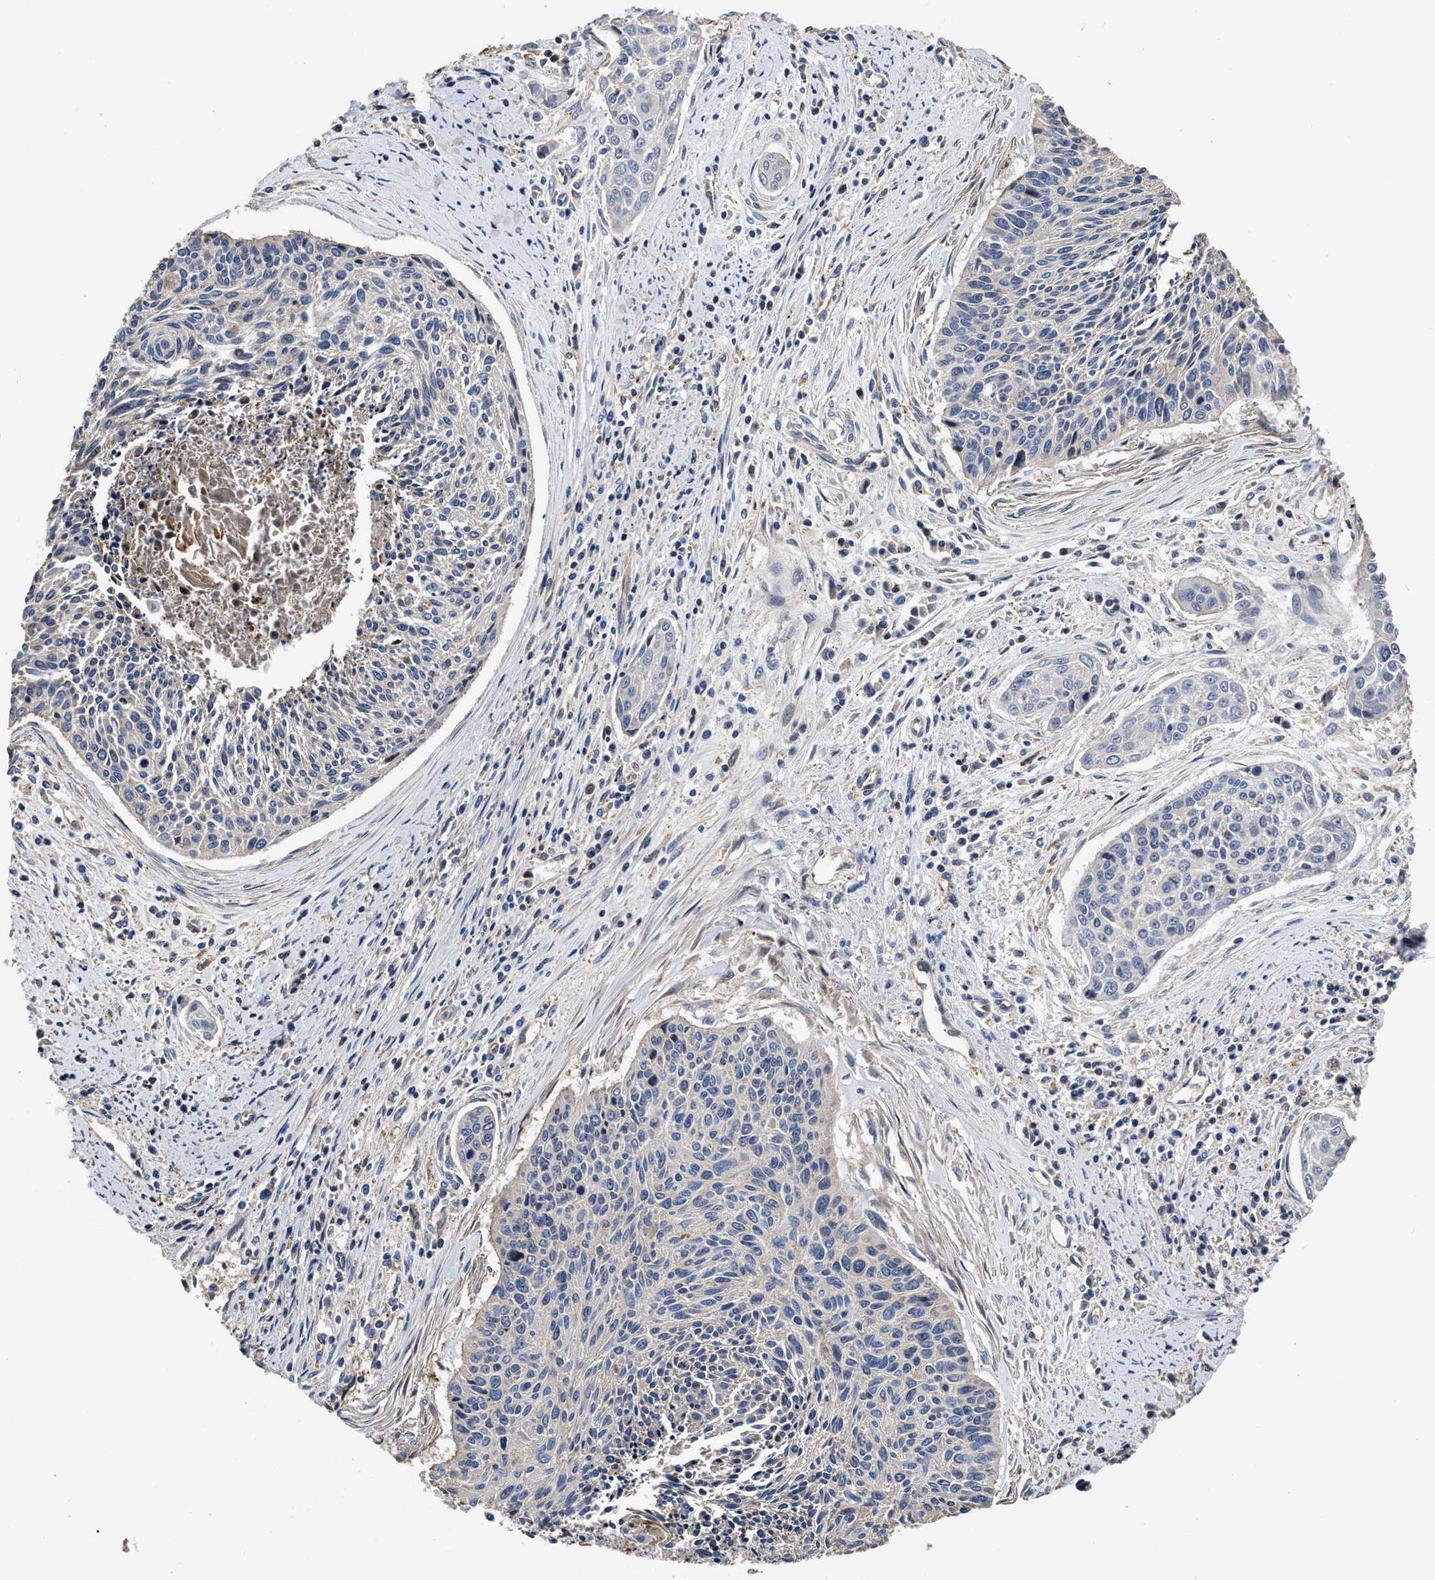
{"staining": {"intensity": "negative", "quantity": "none", "location": "none"}, "tissue": "cervical cancer", "cell_type": "Tumor cells", "image_type": "cancer", "snomed": [{"axis": "morphology", "description": "Squamous cell carcinoma, NOS"}, {"axis": "topography", "description": "Cervix"}], "caption": "Immunohistochemistry (IHC) histopathology image of human squamous cell carcinoma (cervical) stained for a protein (brown), which demonstrates no positivity in tumor cells.", "gene": "ABCG8", "patient": {"sex": "female", "age": 55}}